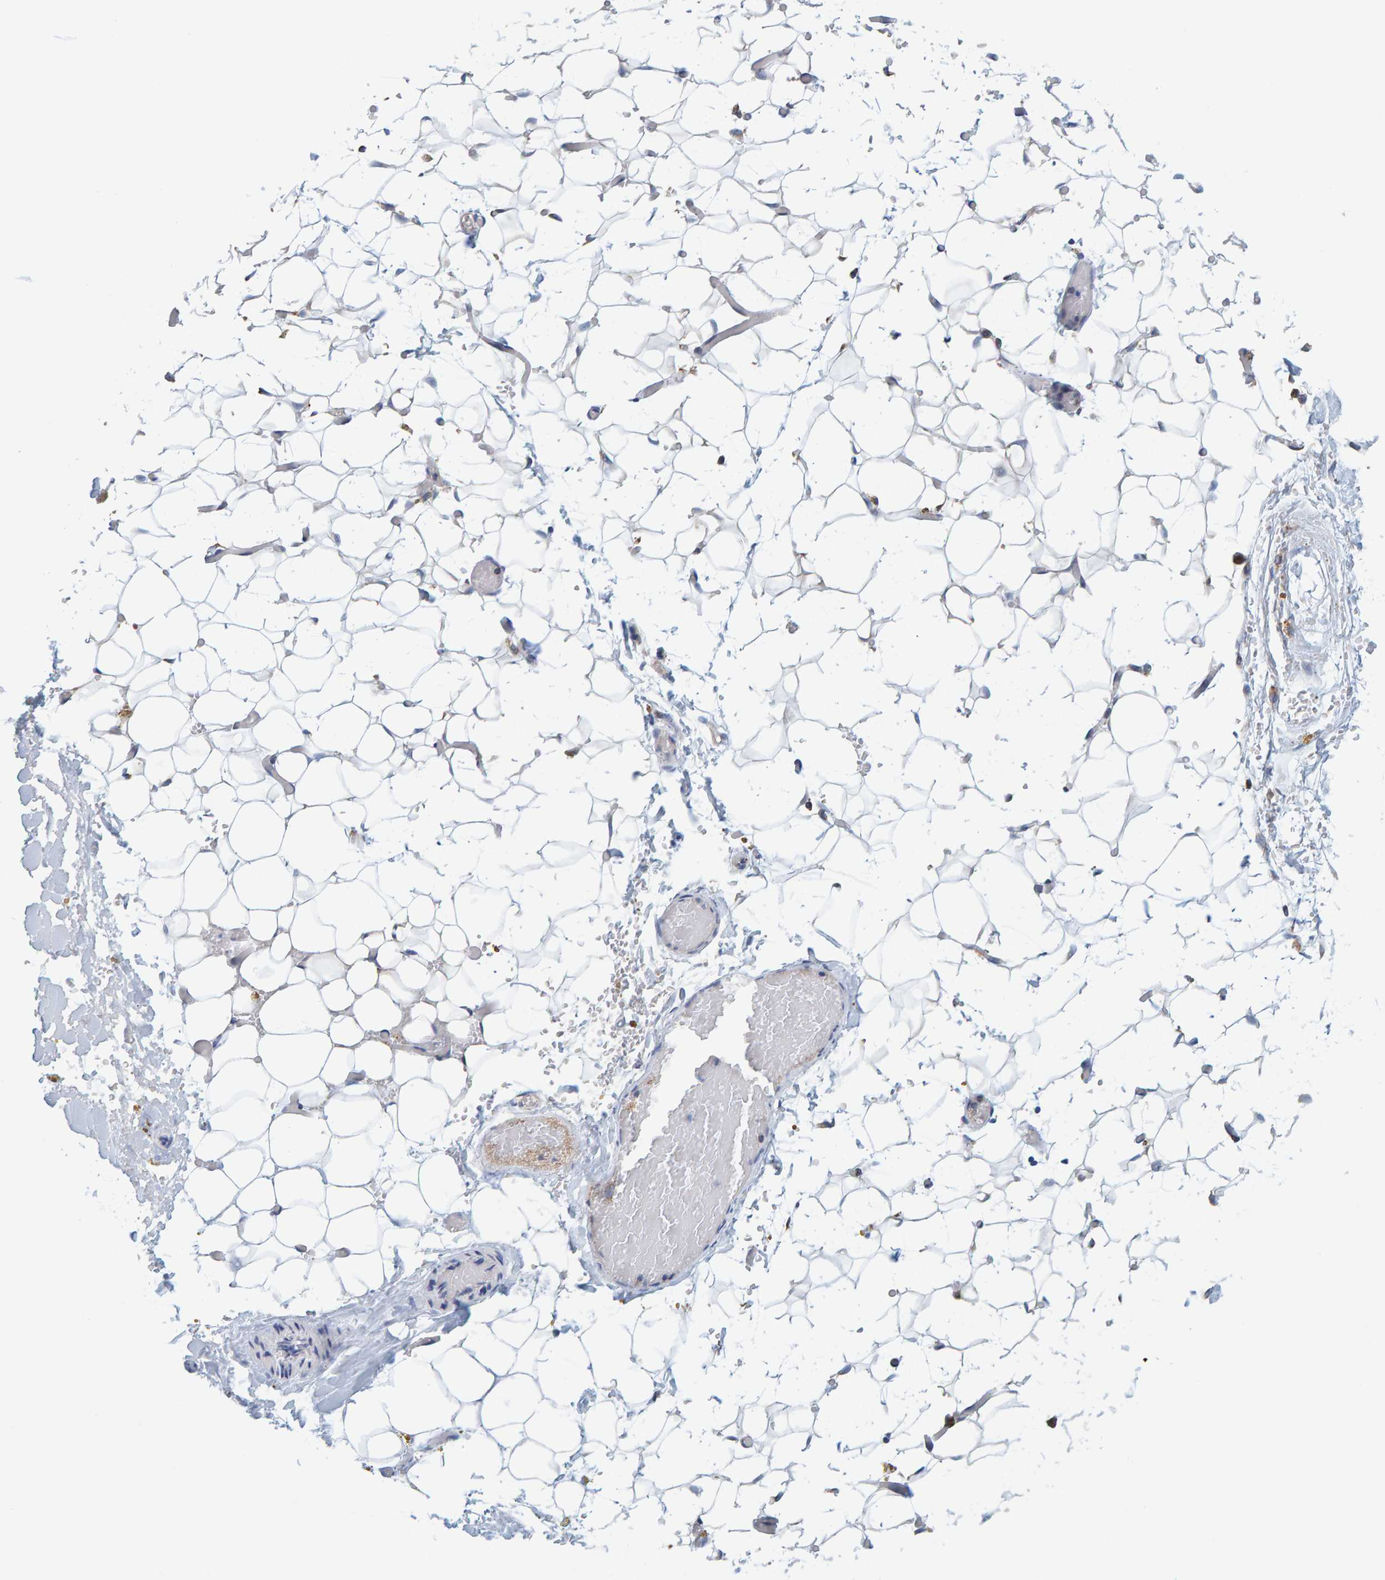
{"staining": {"intensity": "negative", "quantity": "none", "location": "none"}, "tissue": "adipose tissue", "cell_type": "Adipocytes", "image_type": "normal", "snomed": [{"axis": "morphology", "description": "Normal tissue, NOS"}, {"axis": "topography", "description": "Kidney"}, {"axis": "topography", "description": "Peripheral nerve tissue"}], "caption": "DAB immunohistochemical staining of normal human adipose tissue shows no significant staining in adipocytes.", "gene": "SGPL1", "patient": {"sex": "male", "age": 7}}